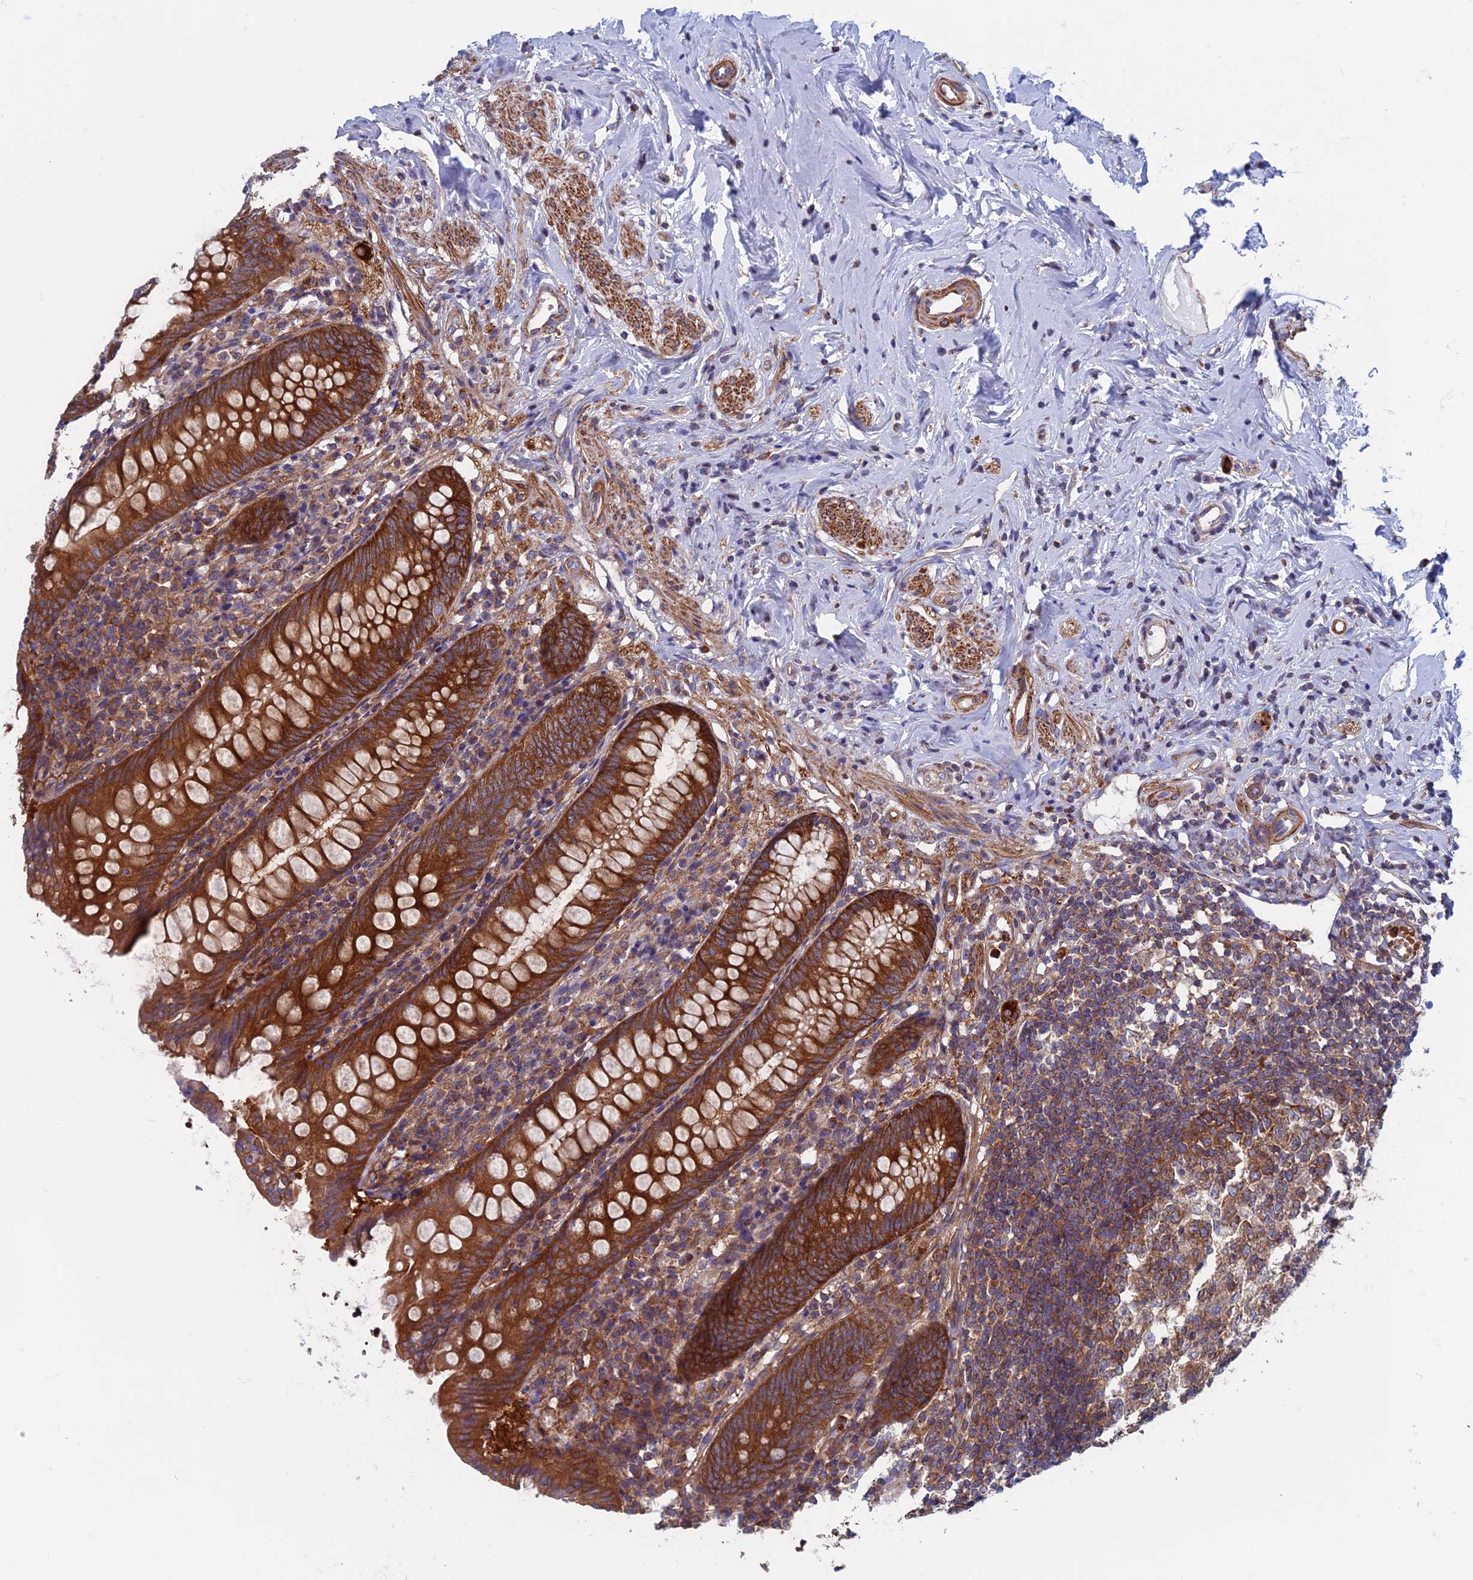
{"staining": {"intensity": "strong", "quantity": ">75%", "location": "cytoplasmic/membranous"}, "tissue": "appendix", "cell_type": "Glandular cells", "image_type": "normal", "snomed": [{"axis": "morphology", "description": "Normal tissue, NOS"}, {"axis": "topography", "description": "Appendix"}], "caption": "Approximately >75% of glandular cells in normal human appendix reveal strong cytoplasmic/membranous protein positivity as visualized by brown immunohistochemical staining.", "gene": "DNM1L", "patient": {"sex": "female", "age": 54}}